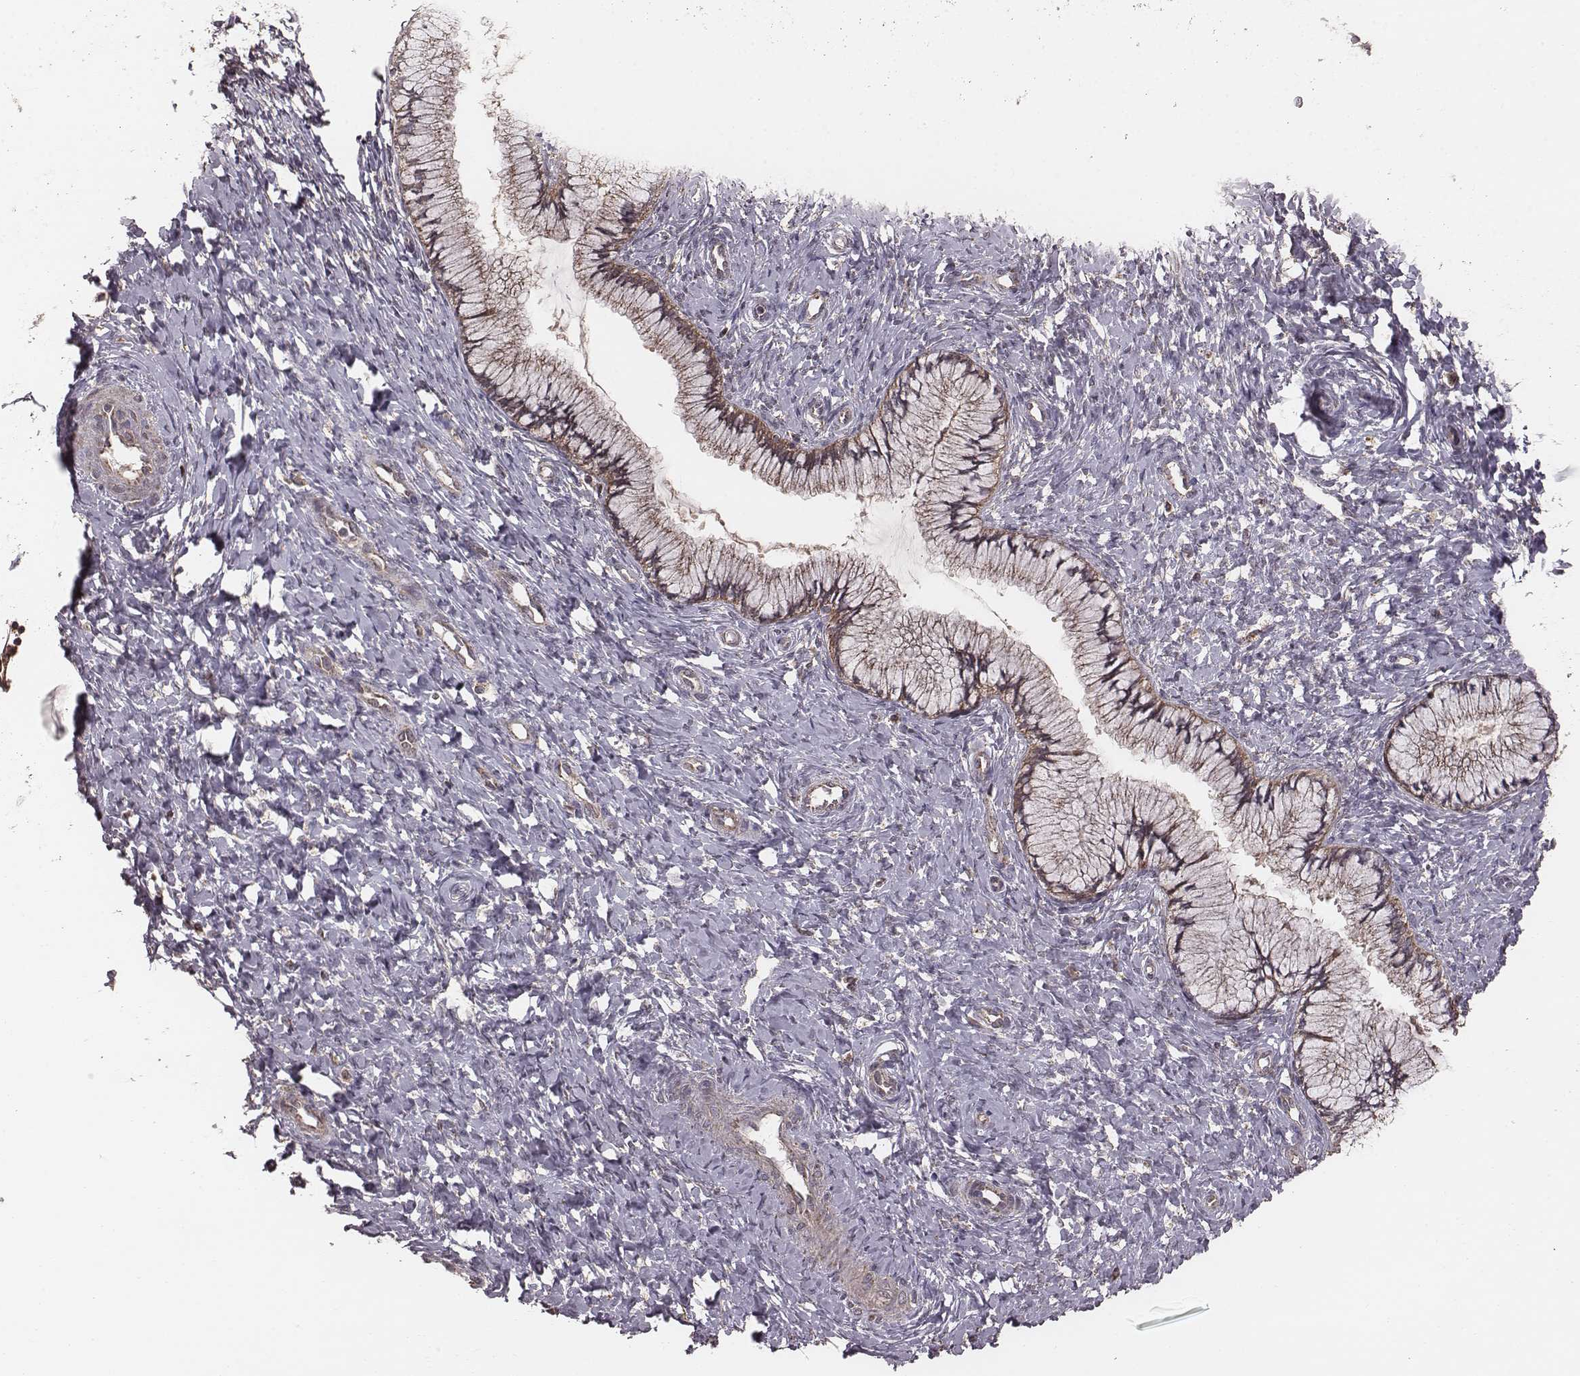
{"staining": {"intensity": "strong", "quantity": ">75%", "location": "cytoplasmic/membranous"}, "tissue": "cervix", "cell_type": "Glandular cells", "image_type": "normal", "snomed": [{"axis": "morphology", "description": "Normal tissue, NOS"}, {"axis": "topography", "description": "Cervix"}], "caption": "Immunohistochemistry micrograph of unremarkable cervix: cervix stained using immunohistochemistry (IHC) exhibits high levels of strong protein expression localized specifically in the cytoplasmic/membranous of glandular cells, appearing as a cytoplasmic/membranous brown color.", "gene": "PDCD2L", "patient": {"sex": "female", "age": 37}}